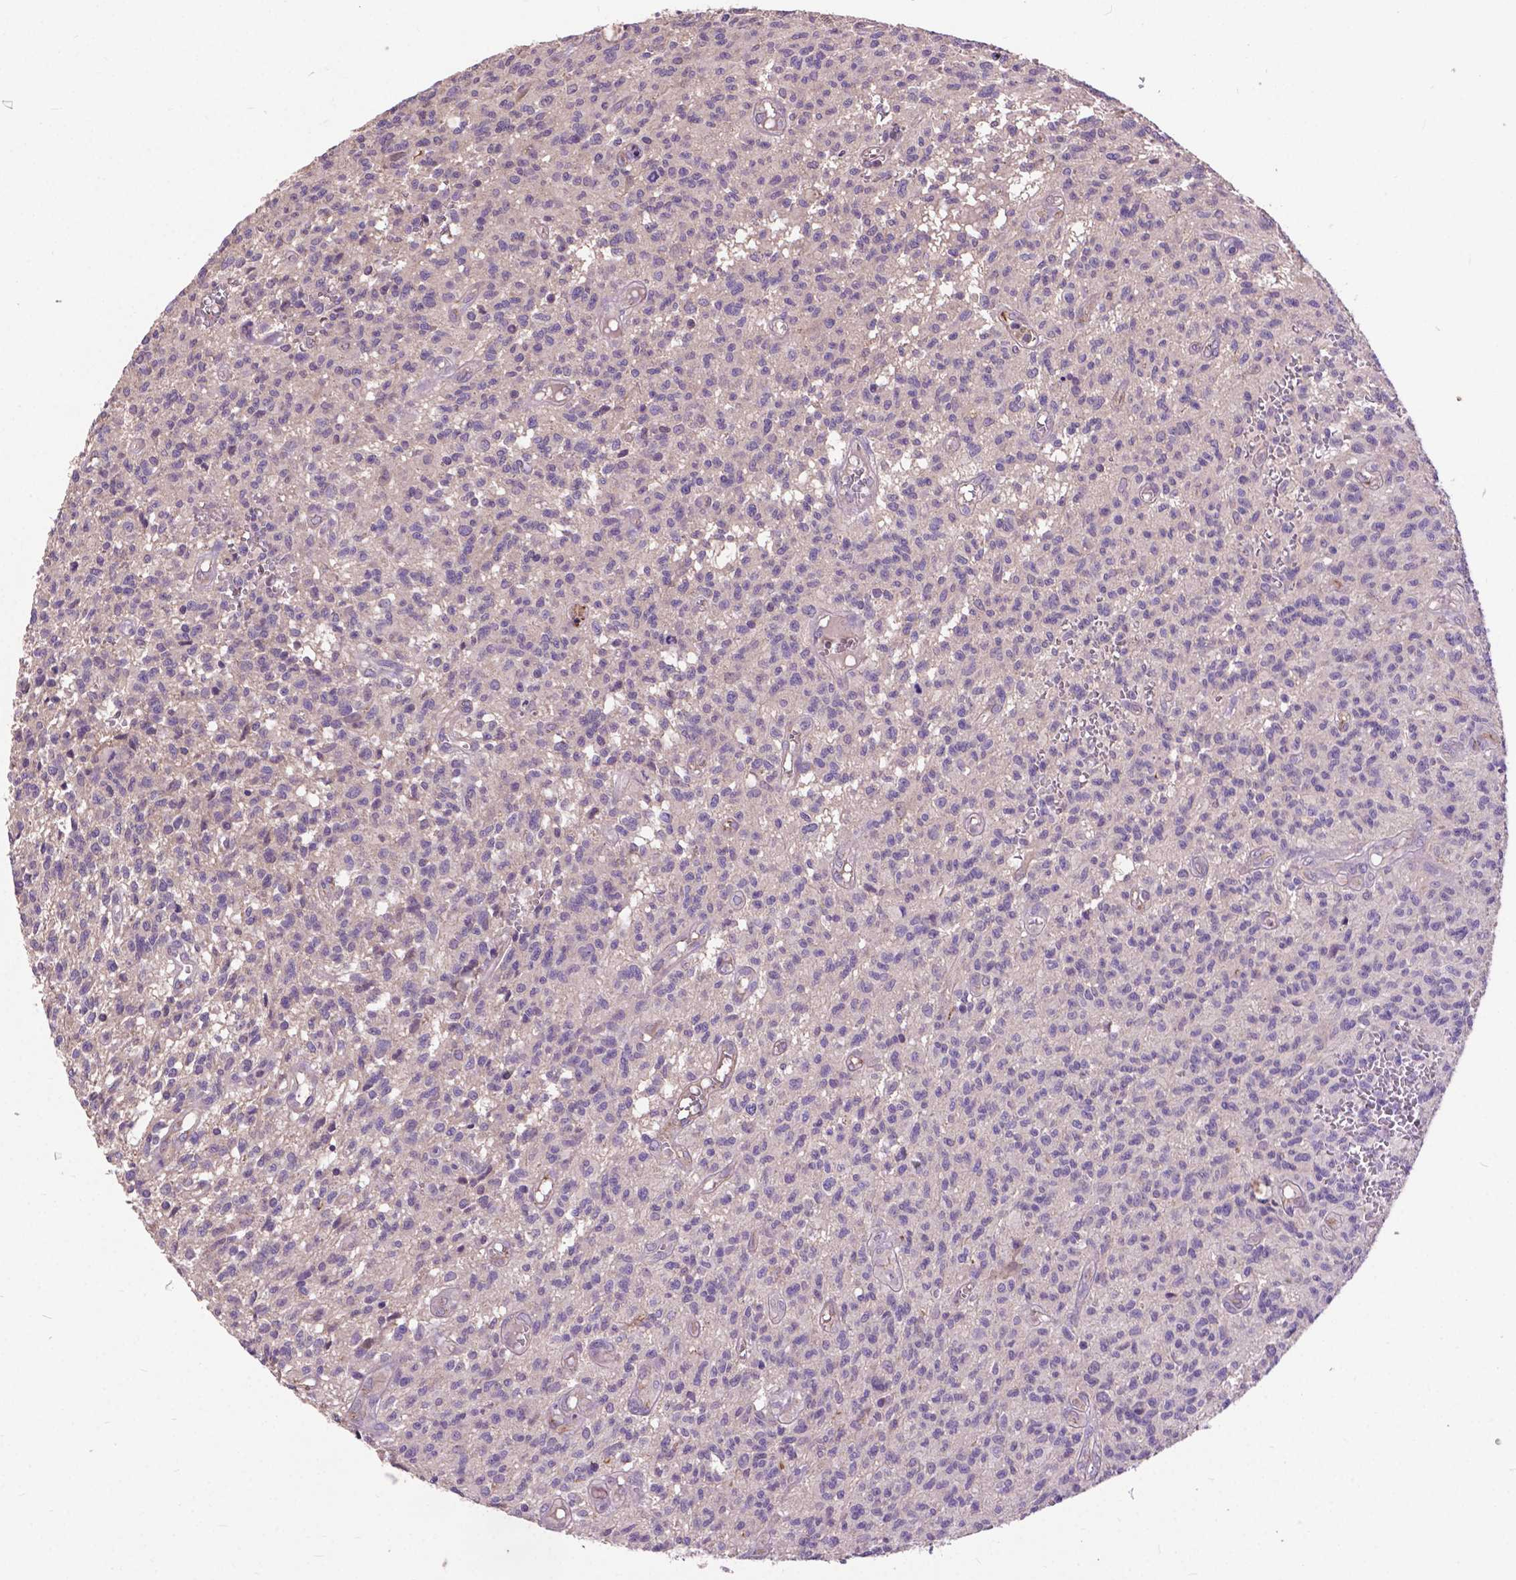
{"staining": {"intensity": "negative", "quantity": "none", "location": "none"}, "tissue": "glioma", "cell_type": "Tumor cells", "image_type": "cancer", "snomed": [{"axis": "morphology", "description": "Glioma, malignant, Low grade"}, {"axis": "topography", "description": "Brain"}], "caption": "Tumor cells show no significant staining in malignant glioma (low-grade). Brightfield microscopy of immunohistochemistry (IHC) stained with DAB (brown) and hematoxylin (blue), captured at high magnification.", "gene": "ZNF337", "patient": {"sex": "male", "age": 64}}